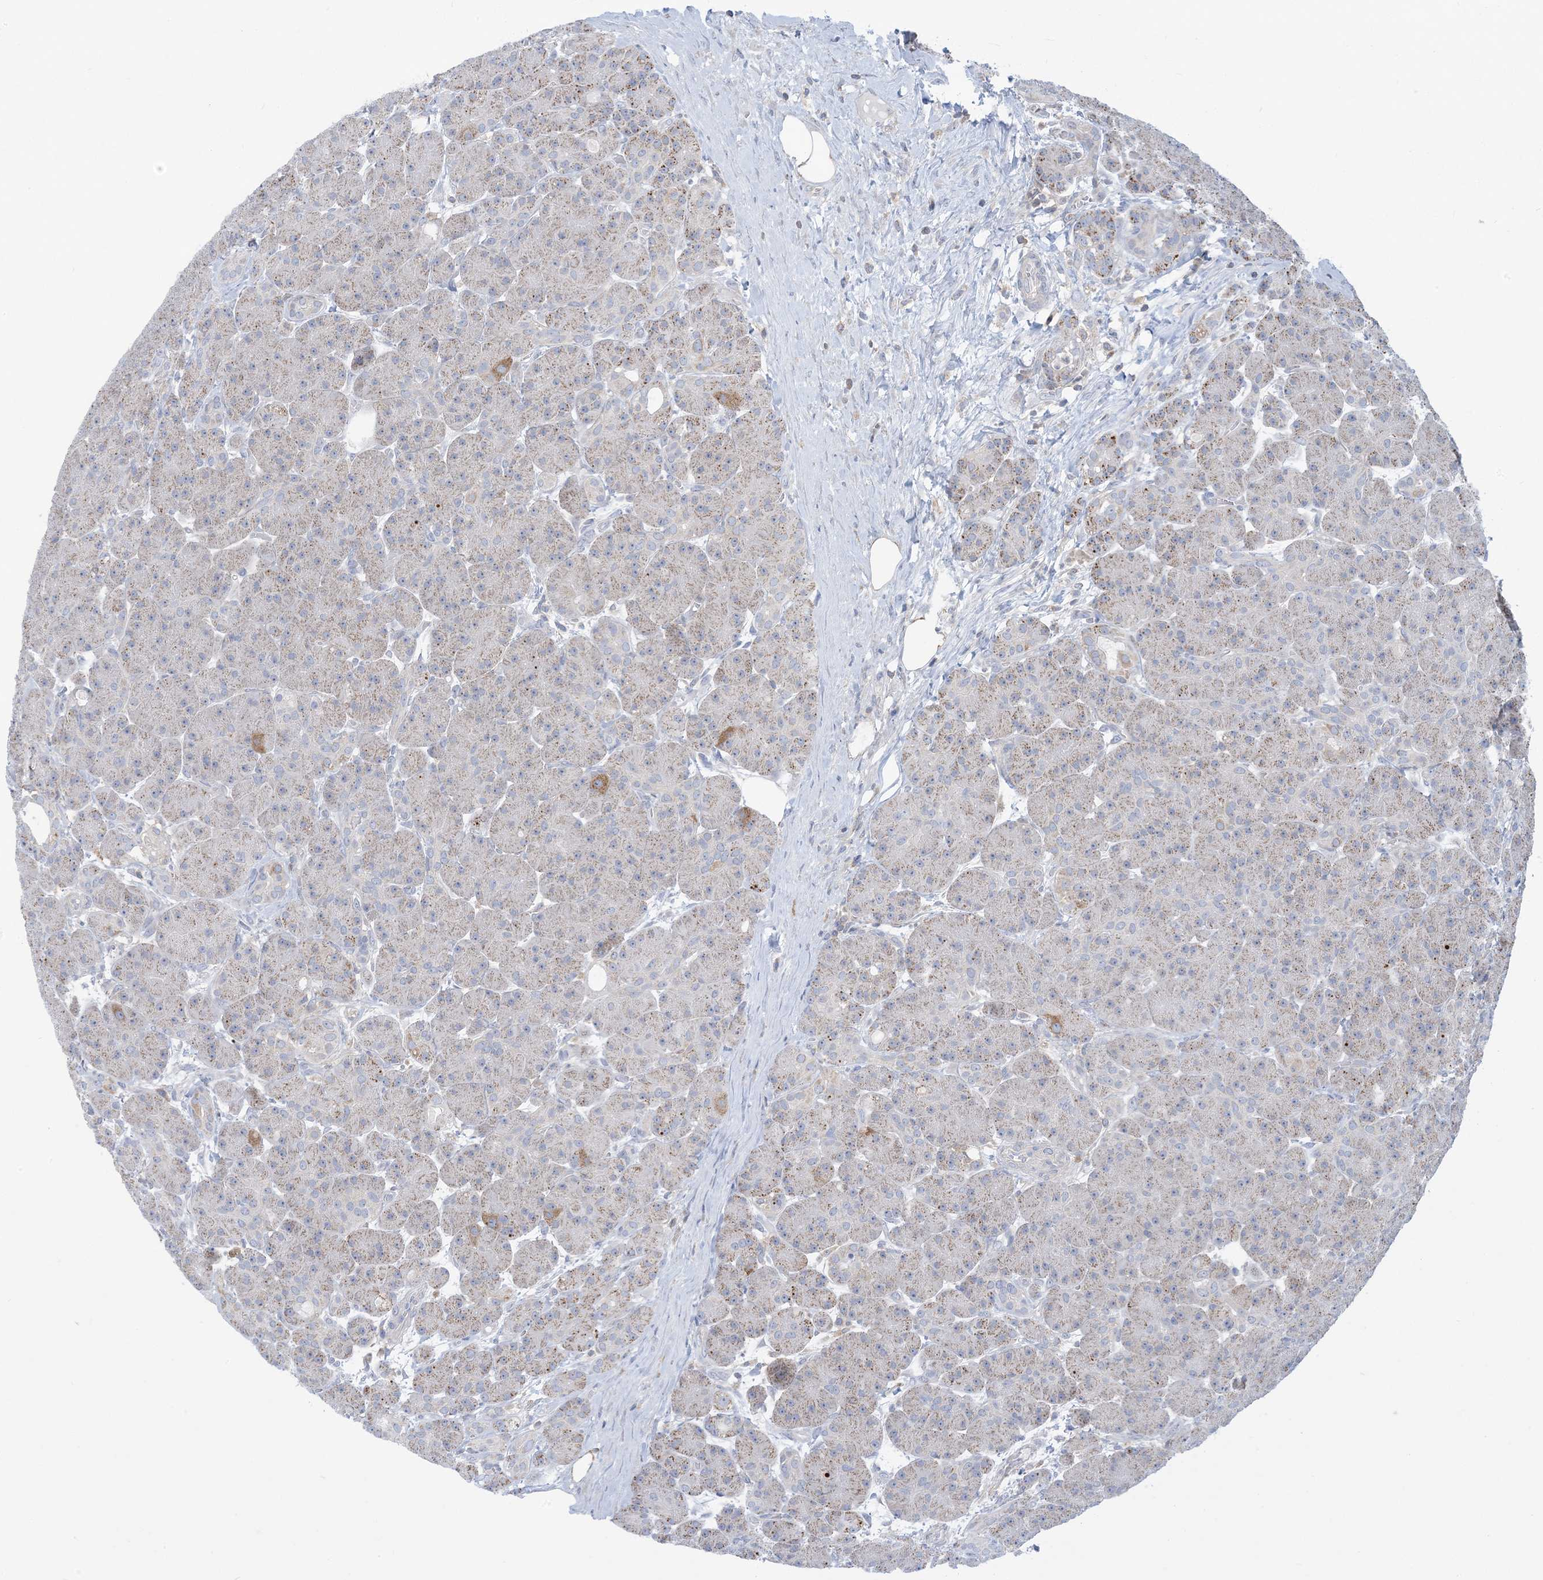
{"staining": {"intensity": "moderate", "quantity": "<25%", "location": "cytoplasmic/membranous"}, "tissue": "pancreas", "cell_type": "Exocrine glandular cells", "image_type": "normal", "snomed": [{"axis": "morphology", "description": "Normal tissue, NOS"}, {"axis": "topography", "description": "Pancreas"}], "caption": "Immunohistochemical staining of benign pancreas demonstrates moderate cytoplasmic/membranous protein expression in approximately <25% of exocrine glandular cells.", "gene": "AOC1", "patient": {"sex": "male", "age": 63}}